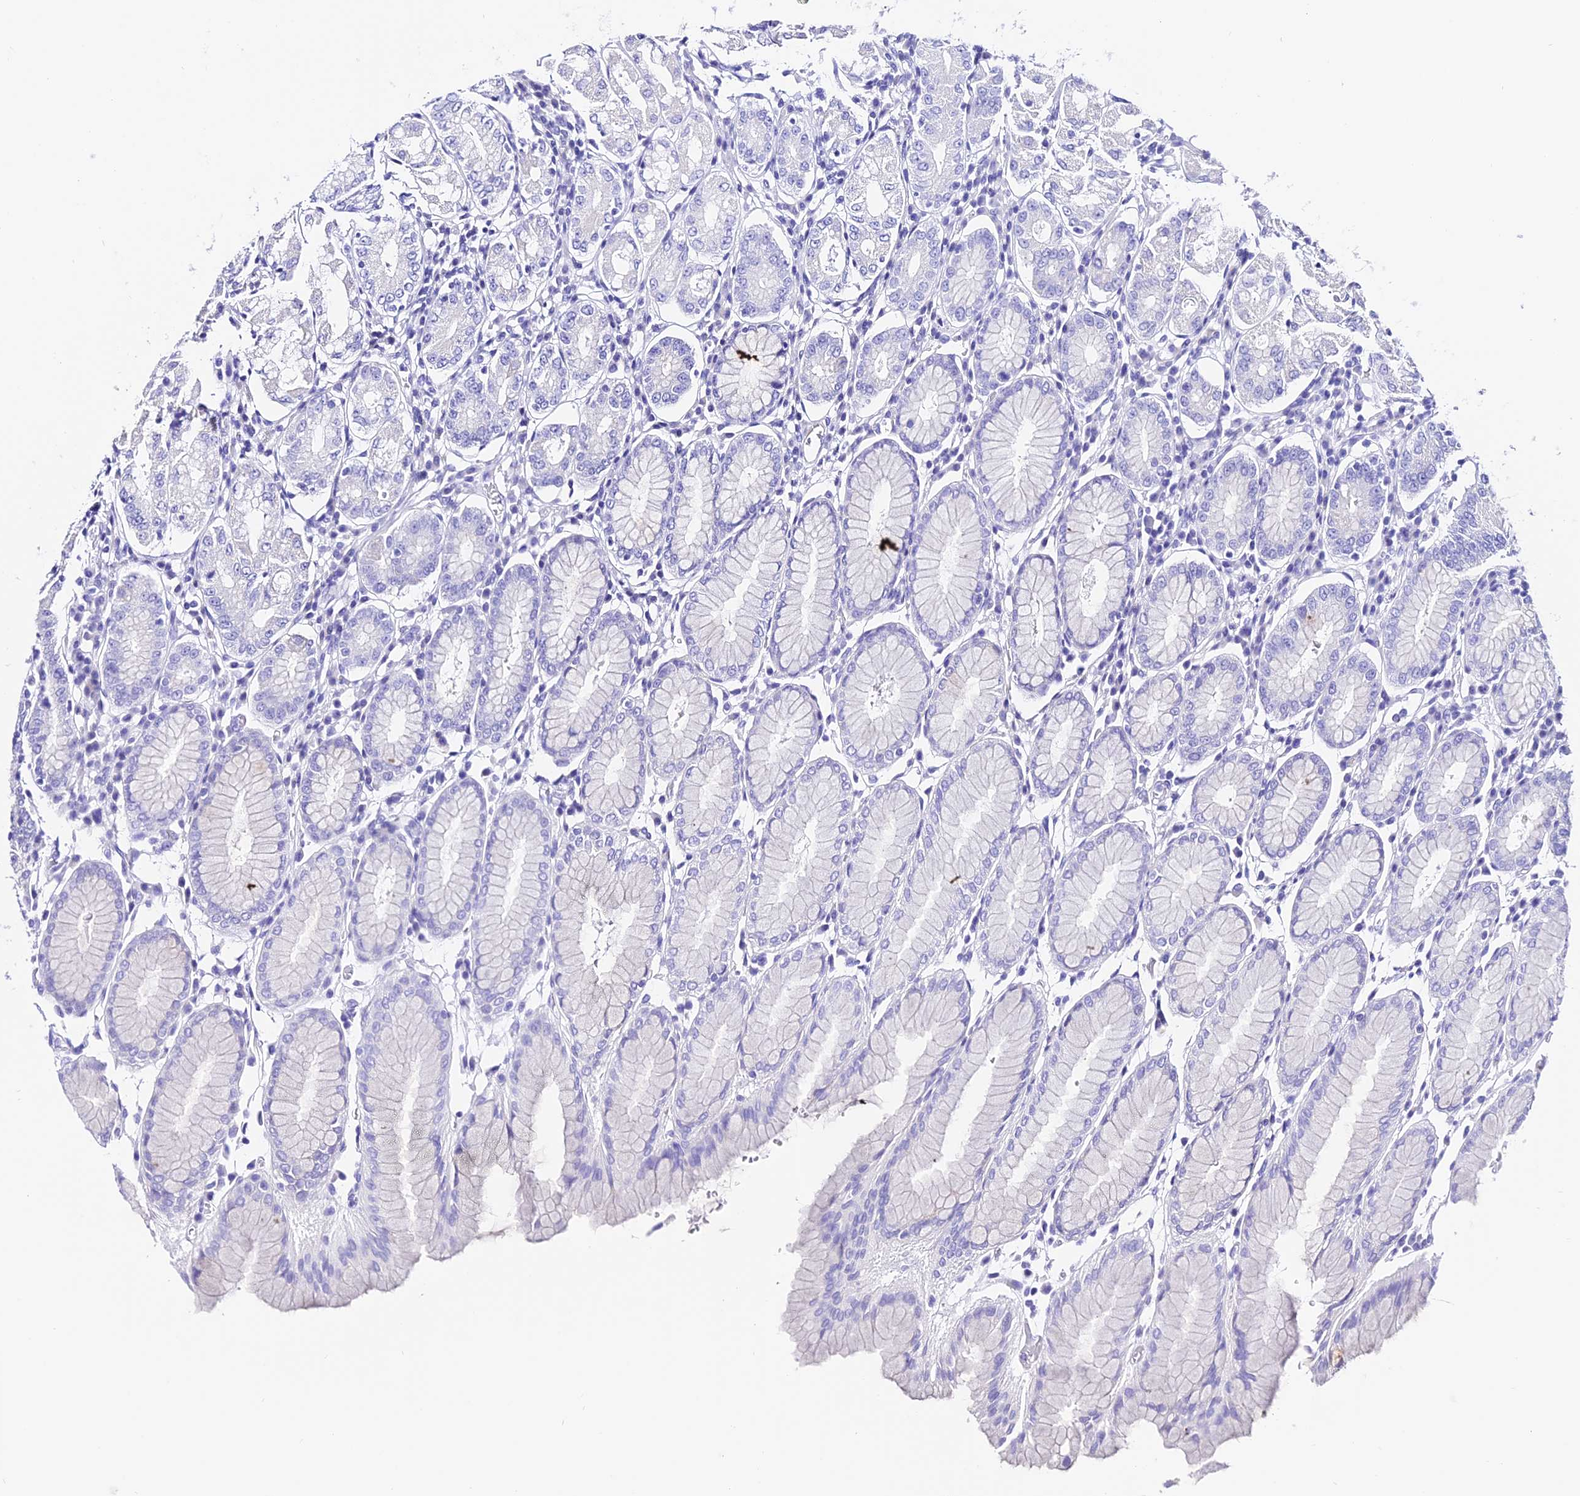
{"staining": {"intensity": "negative", "quantity": "none", "location": "none"}, "tissue": "stomach", "cell_type": "Glandular cells", "image_type": "normal", "snomed": [{"axis": "morphology", "description": "Normal tissue, NOS"}, {"axis": "topography", "description": "Stomach"}, {"axis": "topography", "description": "Stomach, lower"}], "caption": "Immunohistochemistry photomicrograph of benign stomach stained for a protein (brown), which exhibits no staining in glandular cells. (DAB immunohistochemistry visualized using brightfield microscopy, high magnification).", "gene": "TRMT44", "patient": {"sex": "female", "age": 56}}